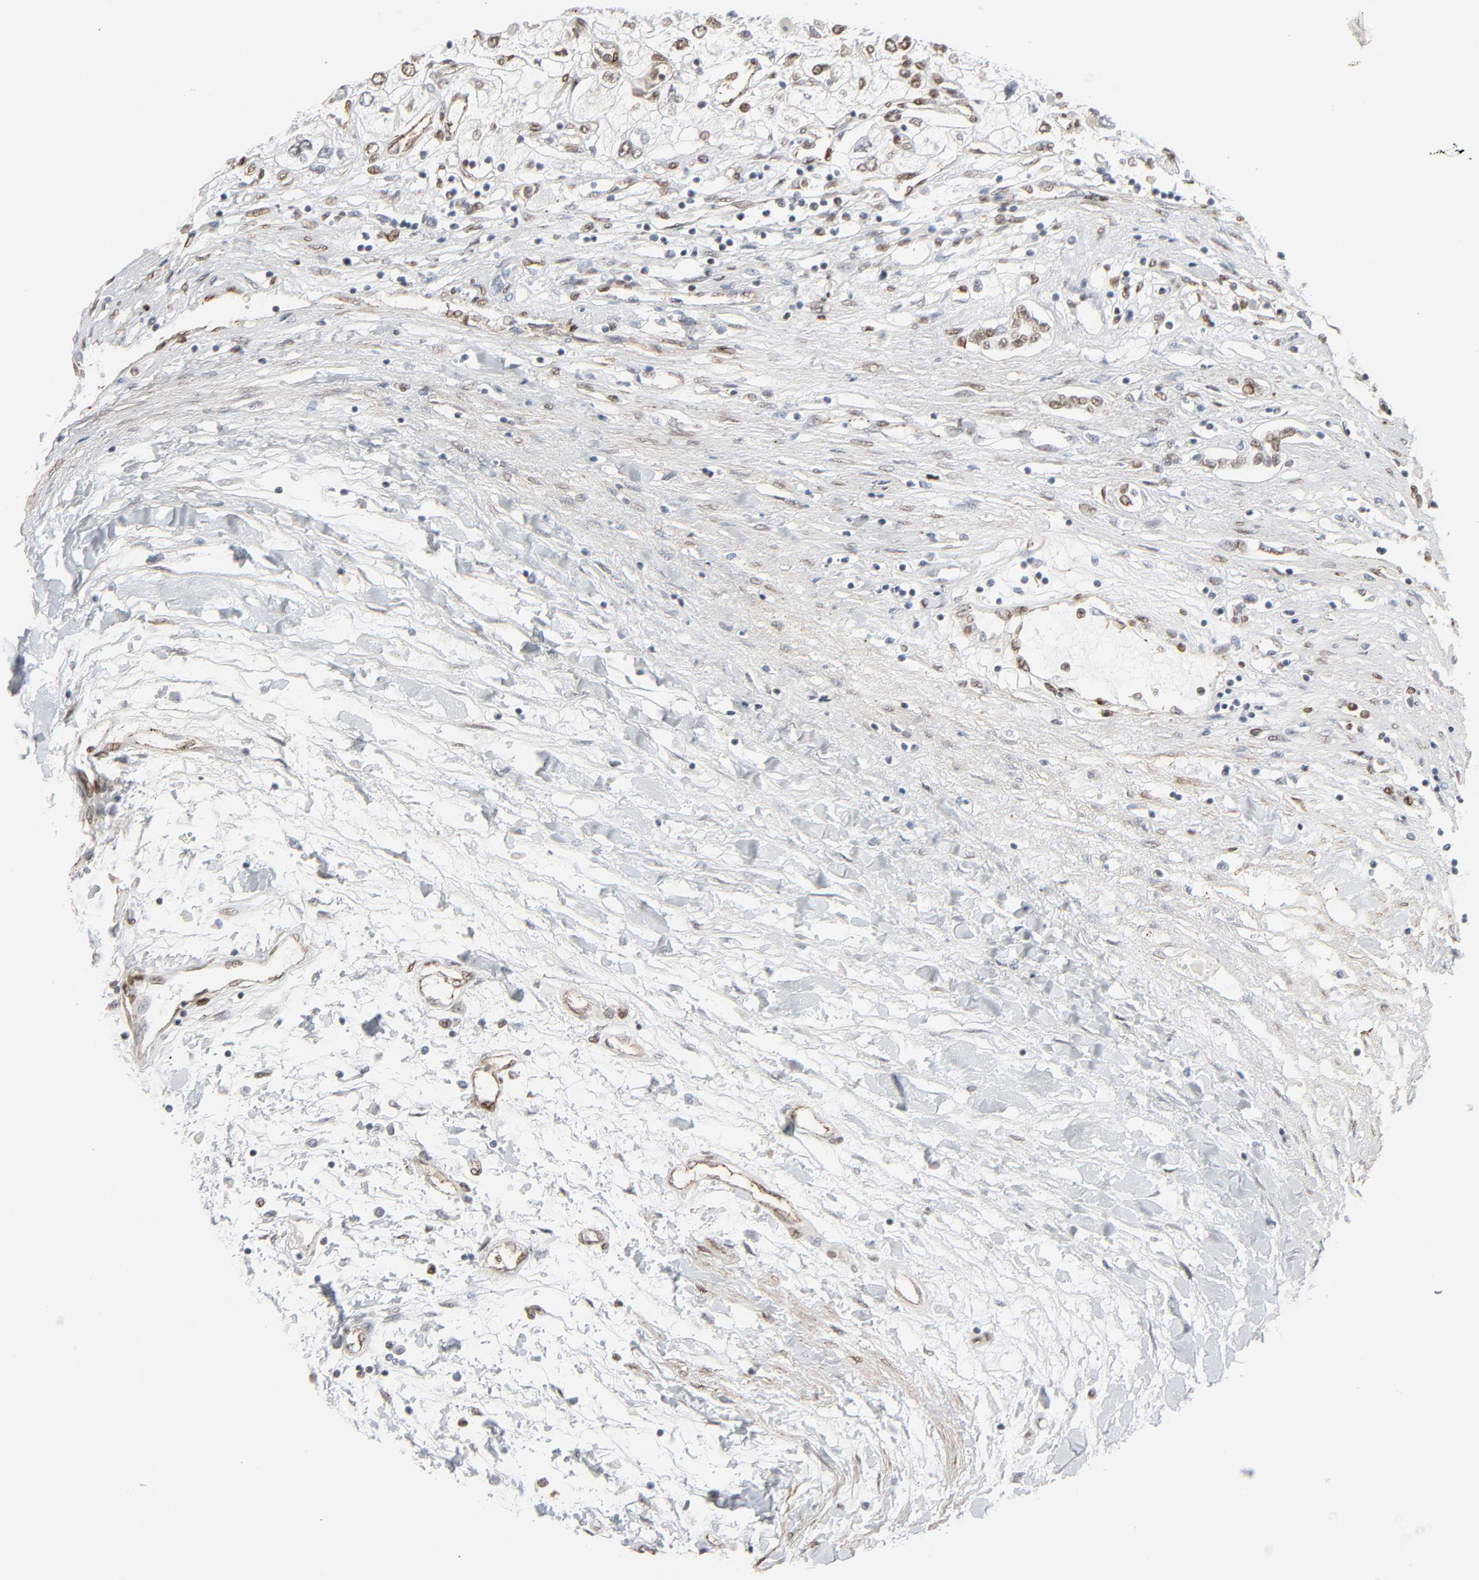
{"staining": {"intensity": "moderate", "quantity": ">75%", "location": "nuclear"}, "tissue": "renal cancer", "cell_type": "Tumor cells", "image_type": "cancer", "snomed": [{"axis": "morphology", "description": "Adenocarcinoma, NOS"}, {"axis": "topography", "description": "Kidney"}], "caption": "The histopathology image exhibits staining of renal cancer, revealing moderate nuclear protein positivity (brown color) within tumor cells.", "gene": "CUX1", "patient": {"sex": "male", "age": 57}}